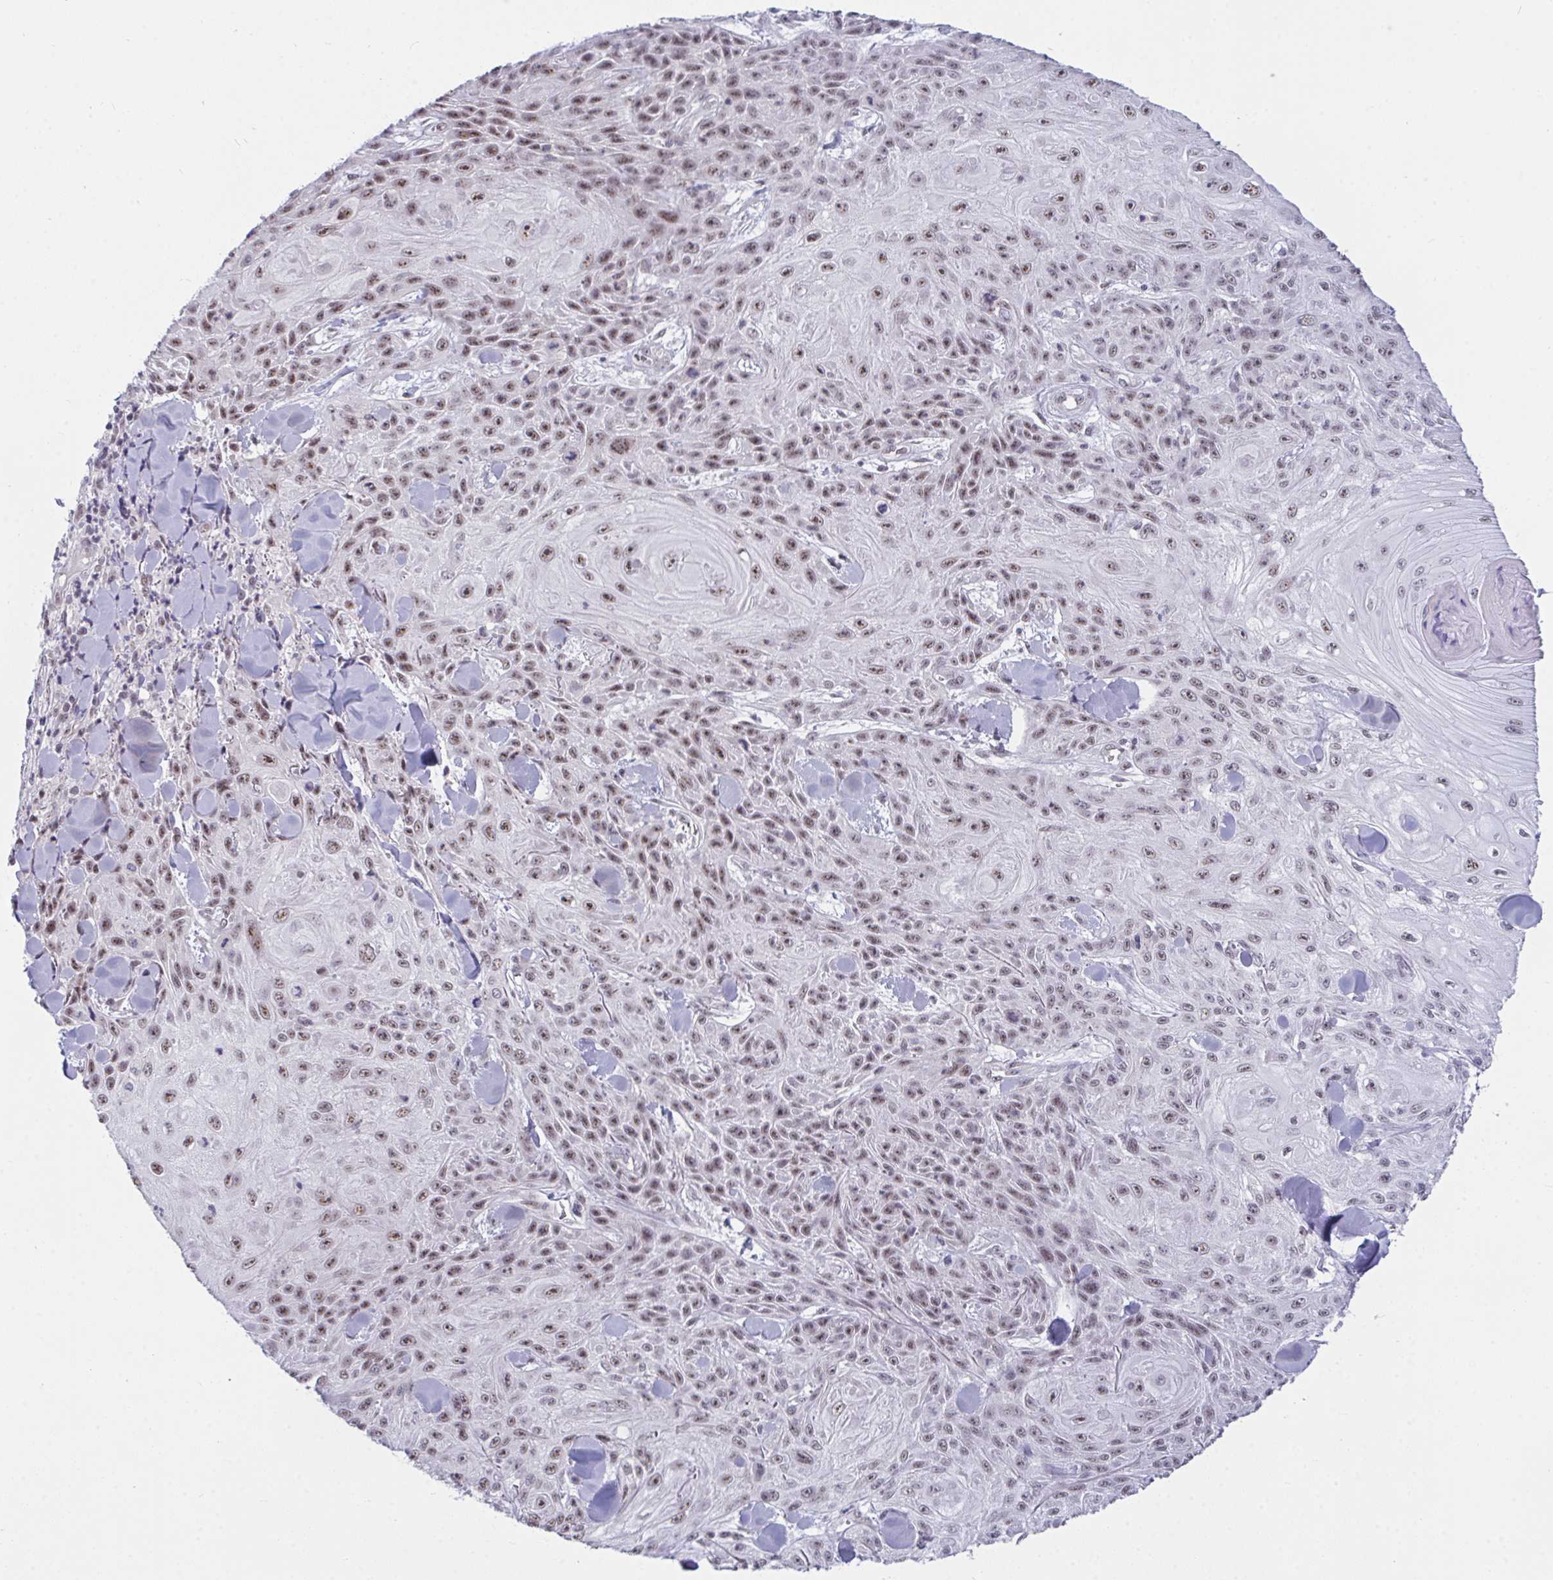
{"staining": {"intensity": "moderate", "quantity": ">75%", "location": "nuclear"}, "tissue": "skin cancer", "cell_type": "Tumor cells", "image_type": "cancer", "snomed": [{"axis": "morphology", "description": "Squamous cell carcinoma, NOS"}, {"axis": "topography", "description": "Skin"}], "caption": "An IHC image of neoplastic tissue is shown. Protein staining in brown labels moderate nuclear positivity in skin cancer within tumor cells. (IHC, brightfield microscopy, high magnification).", "gene": "PRR14", "patient": {"sex": "male", "age": 88}}